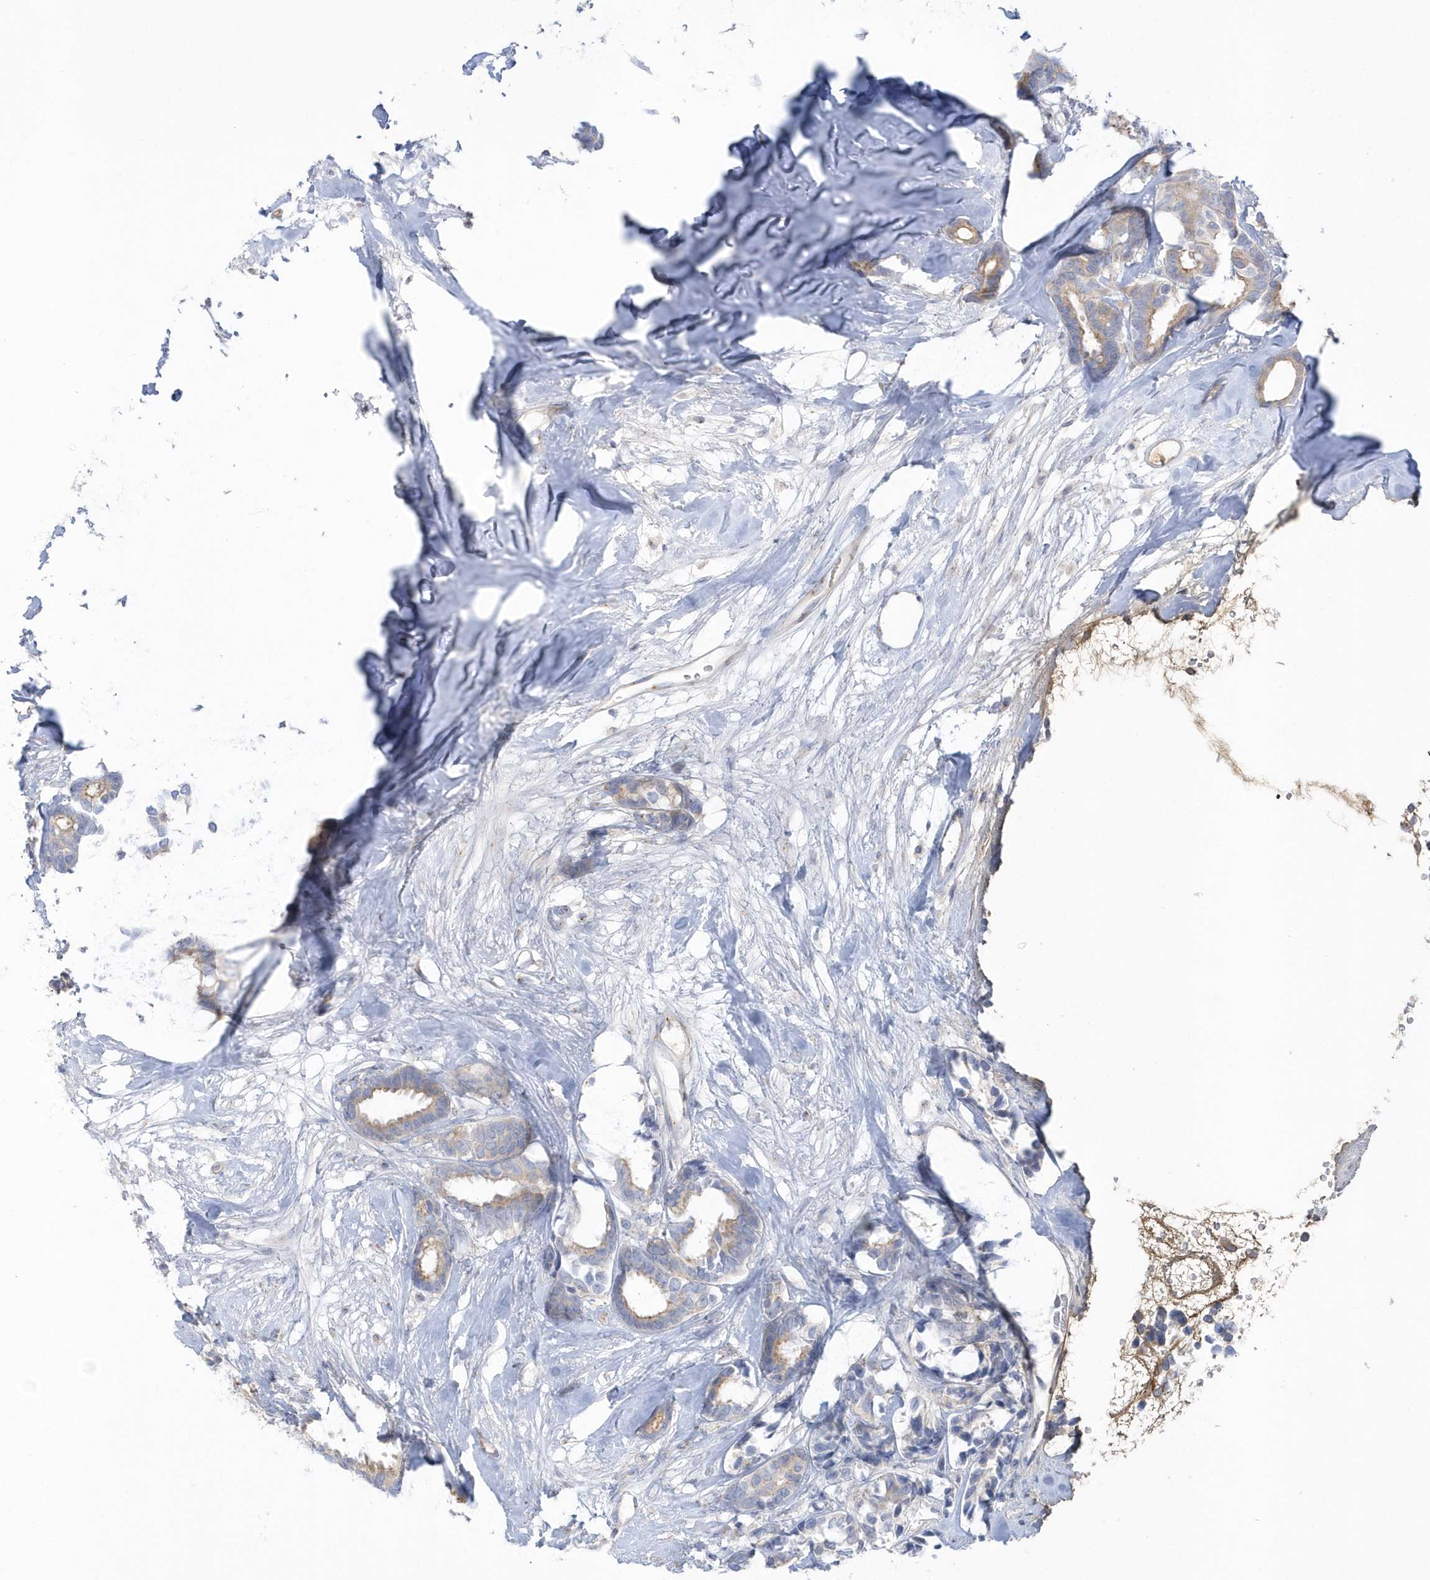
{"staining": {"intensity": "weak", "quantity": "25%-75%", "location": "cytoplasmic/membranous"}, "tissue": "breast cancer", "cell_type": "Tumor cells", "image_type": "cancer", "snomed": [{"axis": "morphology", "description": "Duct carcinoma"}, {"axis": "topography", "description": "Breast"}], "caption": "Breast intraductal carcinoma was stained to show a protein in brown. There is low levels of weak cytoplasmic/membranous expression in about 25%-75% of tumor cells.", "gene": "SEMA3D", "patient": {"sex": "female", "age": 87}}